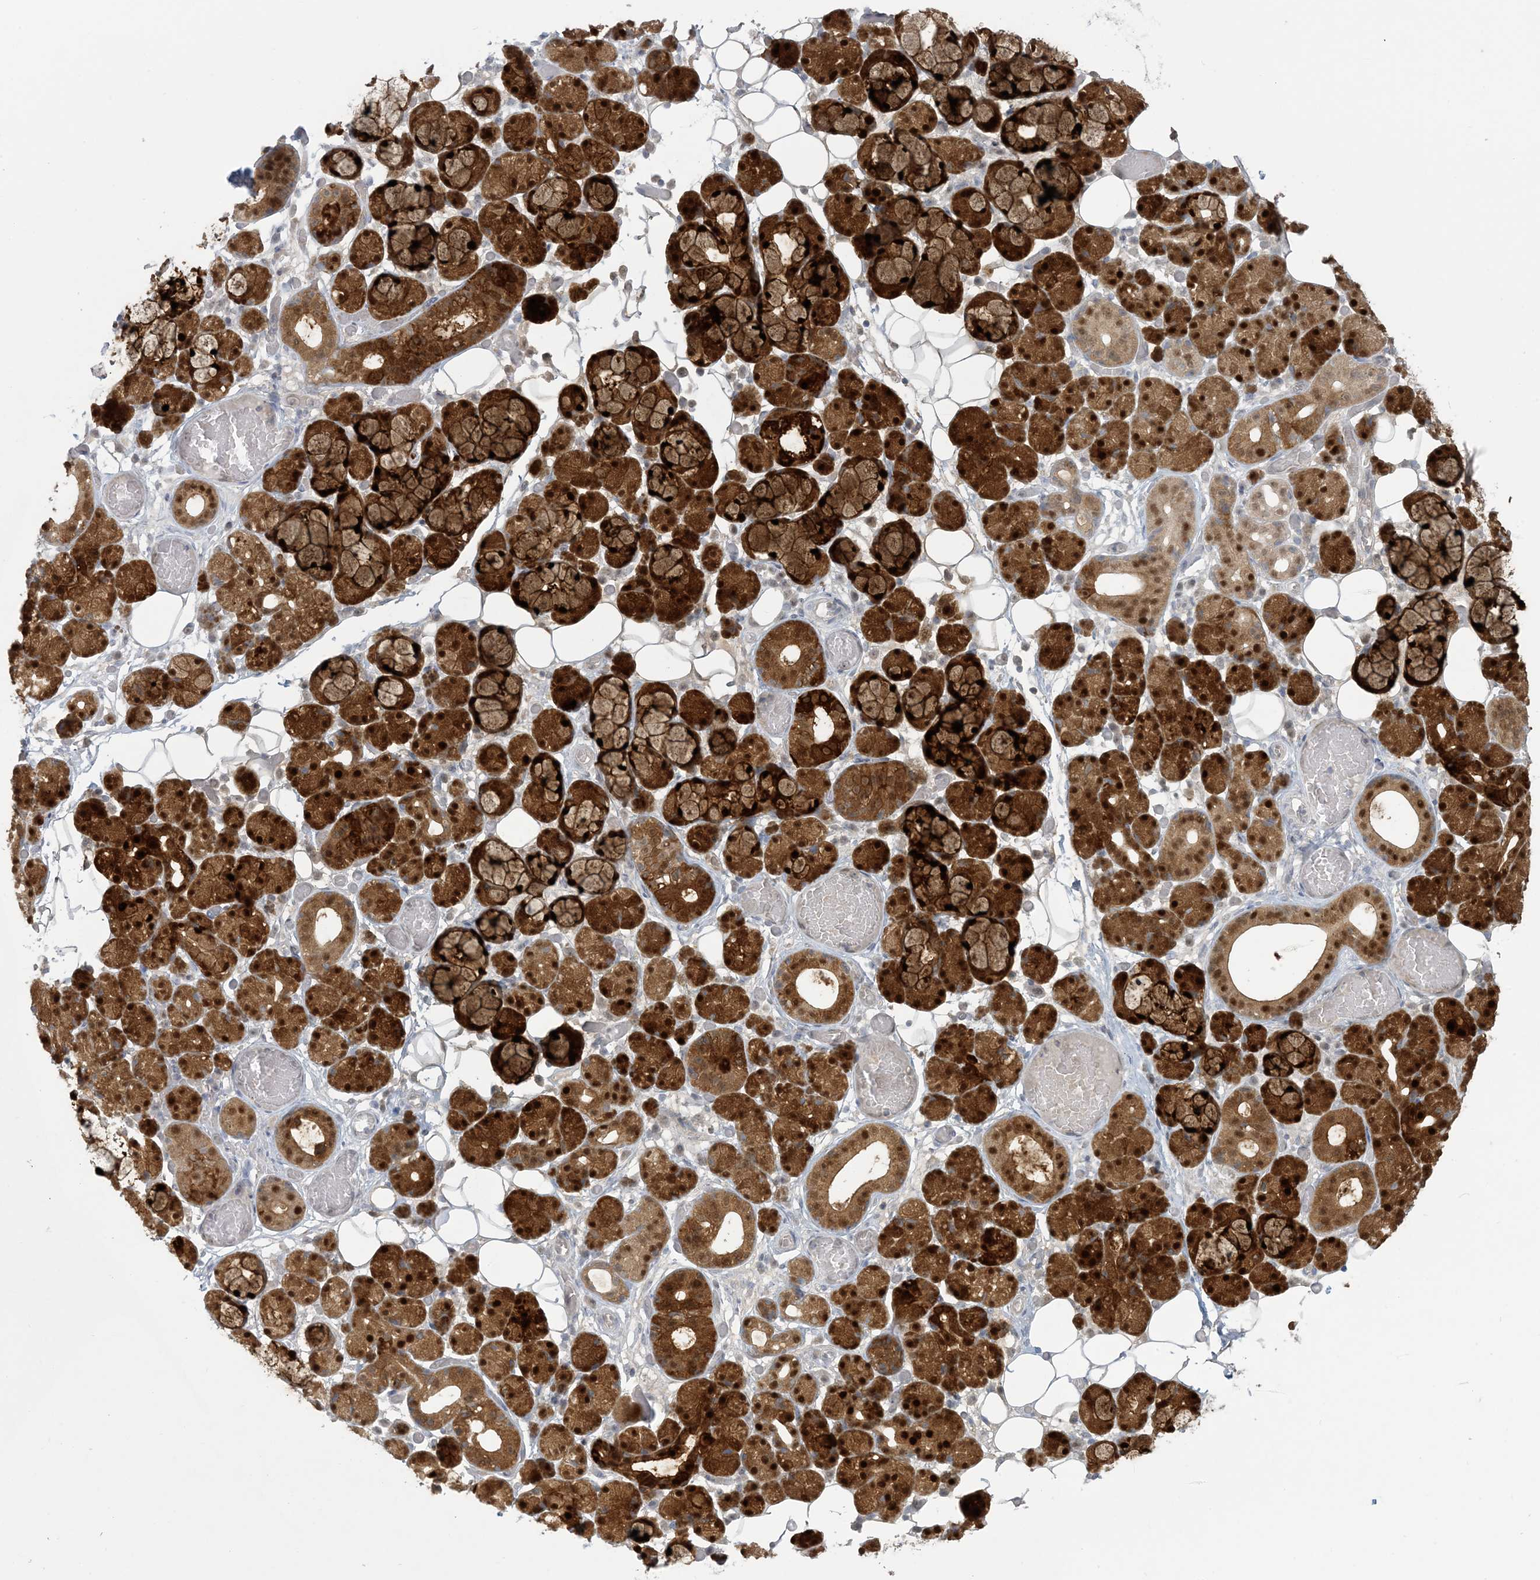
{"staining": {"intensity": "strong", "quantity": "25%-75%", "location": "cytoplasmic/membranous,nuclear"}, "tissue": "salivary gland", "cell_type": "Glandular cells", "image_type": "normal", "snomed": [{"axis": "morphology", "description": "Normal tissue, NOS"}, {"axis": "topography", "description": "Salivary gland"}], "caption": "Immunohistochemical staining of benign salivary gland reveals high levels of strong cytoplasmic/membranous,nuclear staining in approximately 25%-75% of glandular cells.", "gene": "NRBP2", "patient": {"sex": "male", "age": 63}}